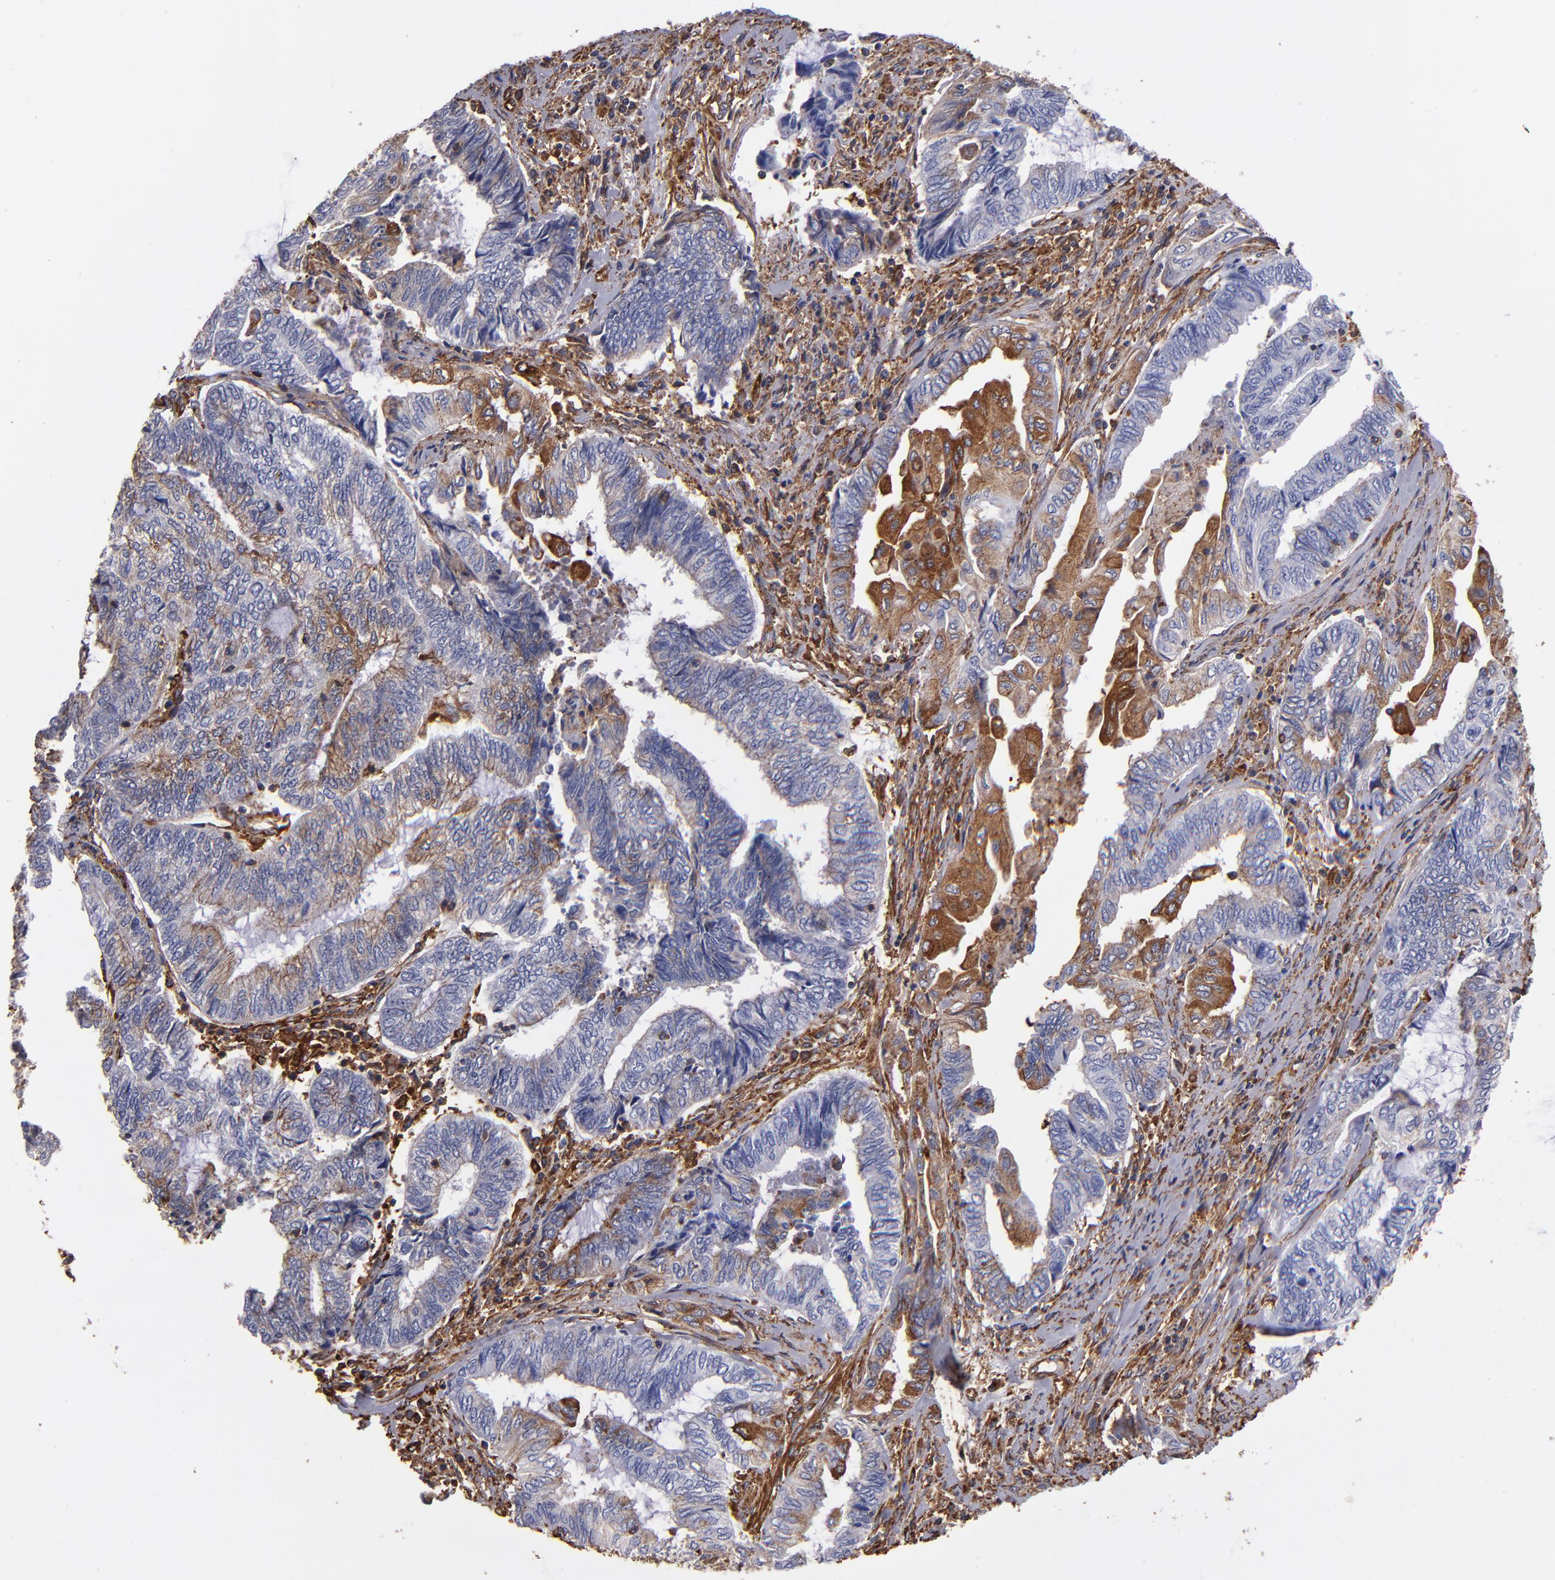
{"staining": {"intensity": "negative", "quantity": "none", "location": "none"}, "tissue": "endometrial cancer", "cell_type": "Tumor cells", "image_type": "cancer", "snomed": [{"axis": "morphology", "description": "Adenocarcinoma, NOS"}, {"axis": "topography", "description": "Uterus"}, {"axis": "topography", "description": "Endometrium"}], "caption": "A photomicrograph of endometrial adenocarcinoma stained for a protein shows no brown staining in tumor cells.", "gene": "MVP", "patient": {"sex": "female", "age": 70}}